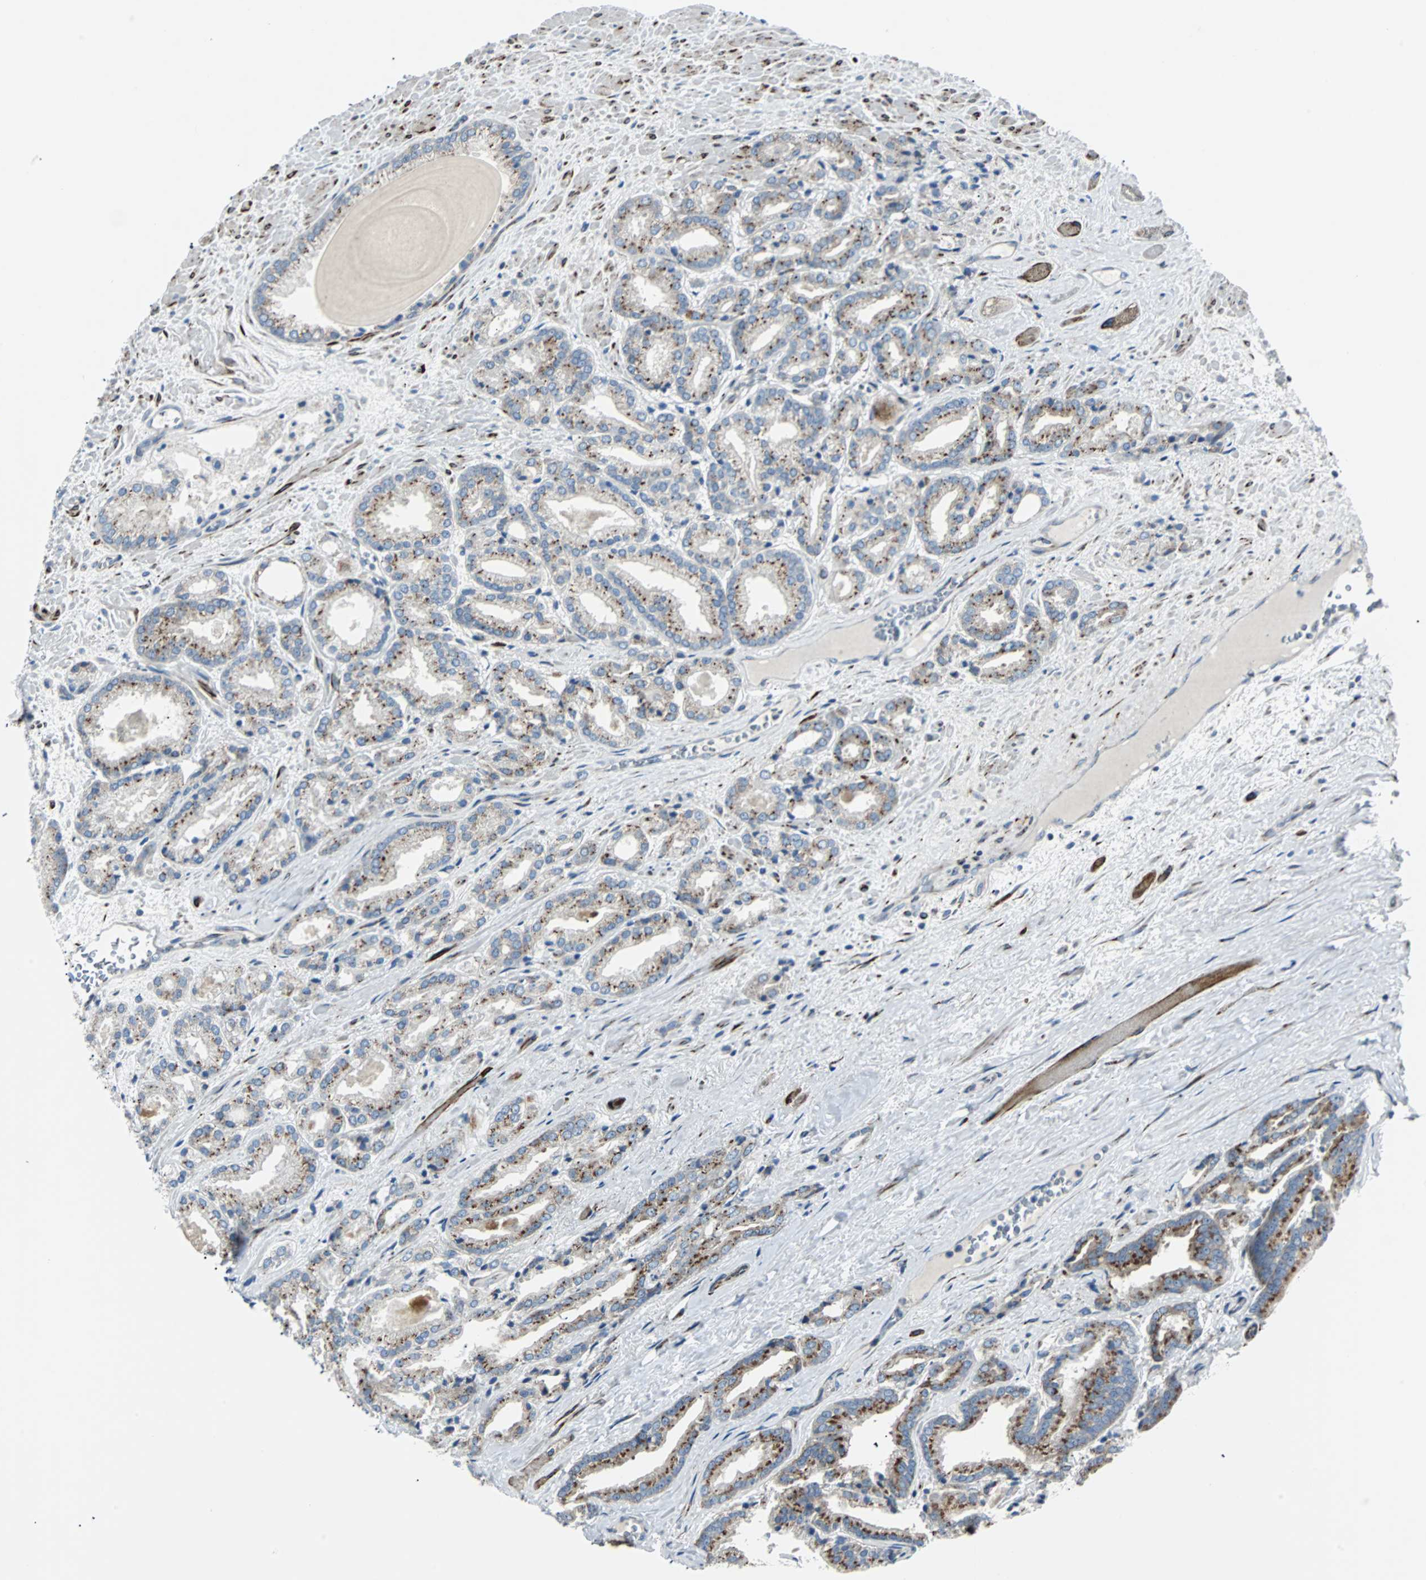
{"staining": {"intensity": "moderate", "quantity": ">75%", "location": "cytoplasmic/membranous"}, "tissue": "prostate cancer", "cell_type": "Tumor cells", "image_type": "cancer", "snomed": [{"axis": "morphology", "description": "Adenocarcinoma, Low grade"}, {"axis": "topography", "description": "Prostate"}], "caption": "Approximately >75% of tumor cells in adenocarcinoma (low-grade) (prostate) reveal moderate cytoplasmic/membranous protein expression as visualized by brown immunohistochemical staining.", "gene": "BBC3", "patient": {"sex": "male", "age": 59}}